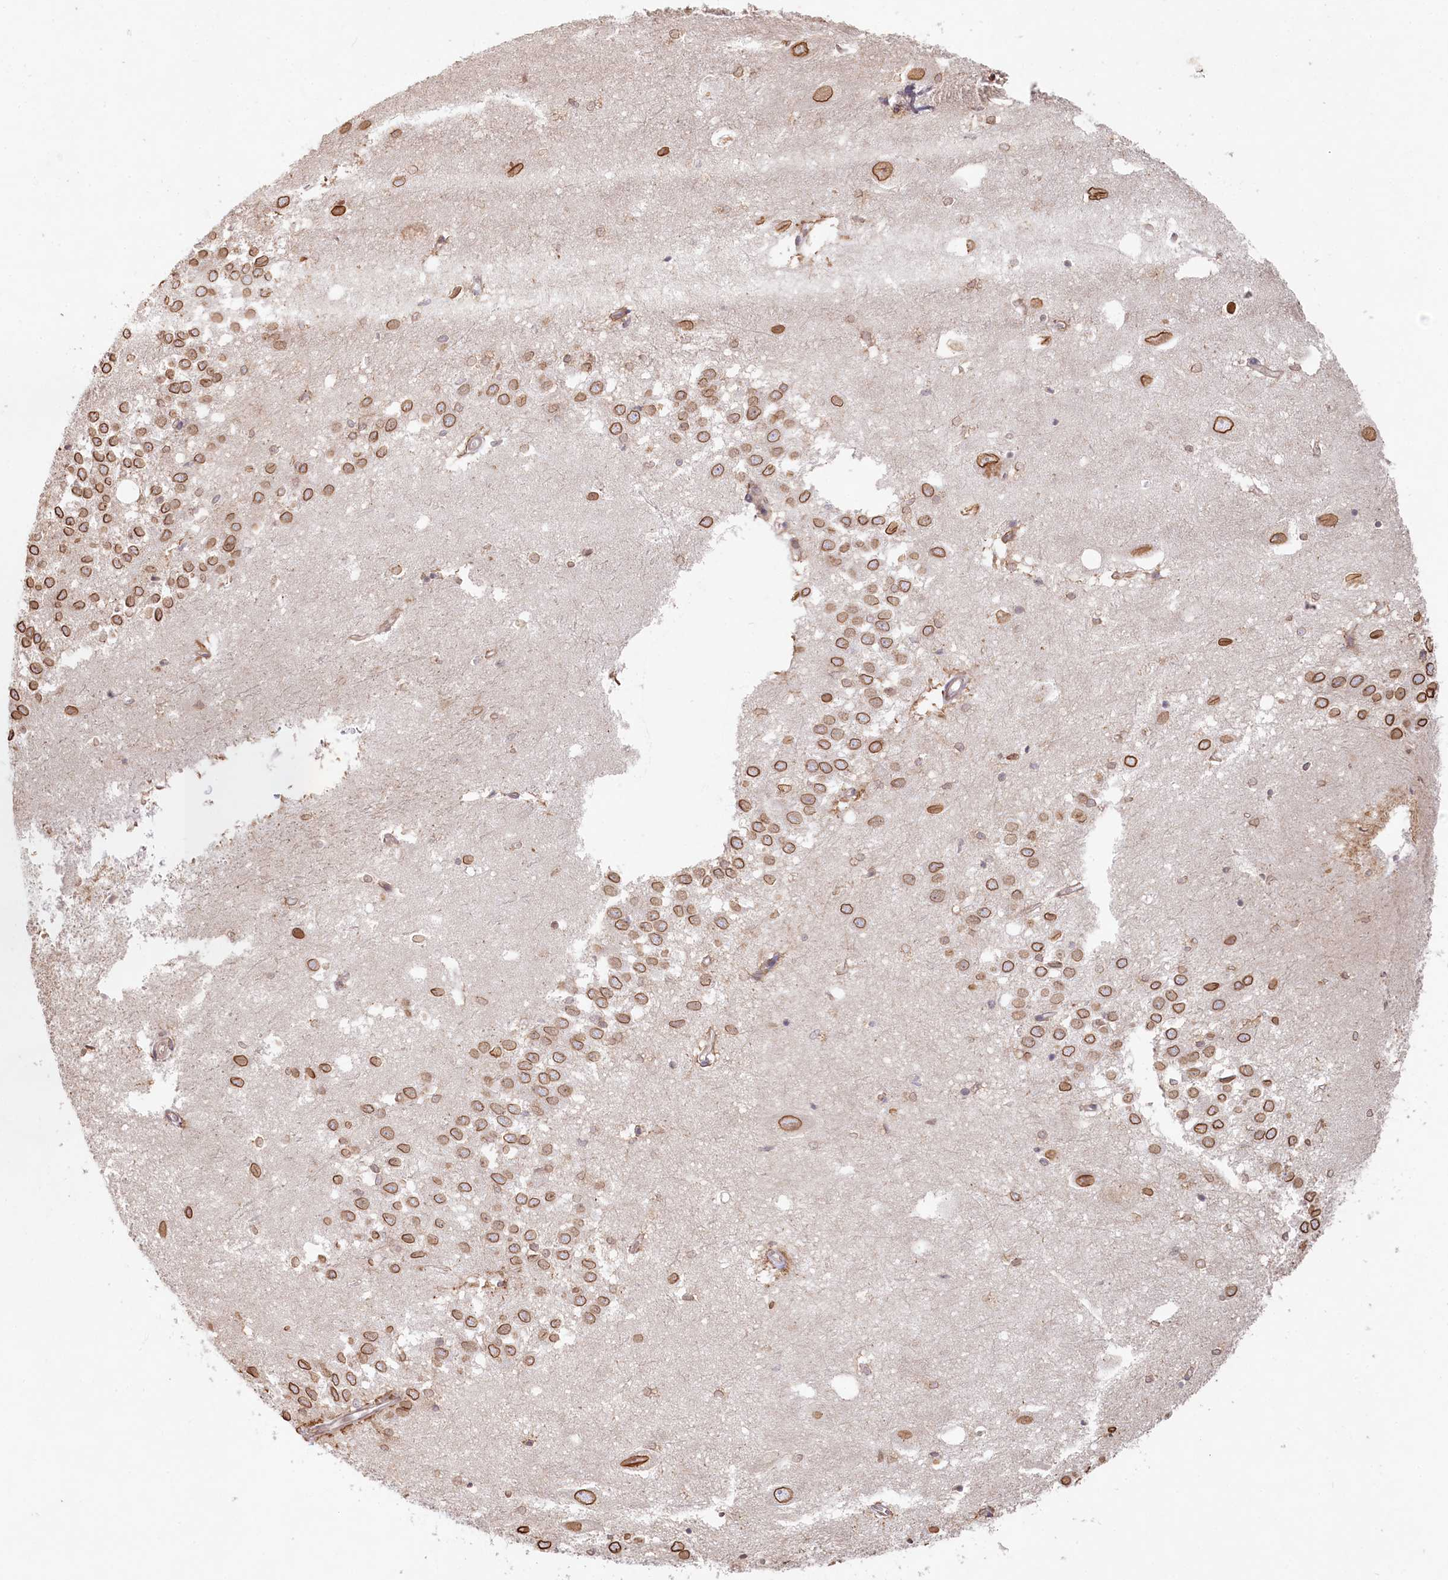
{"staining": {"intensity": "moderate", "quantity": "<25%", "location": "cytoplasmic/membranous,nuclear"}, "tissue": "hippocampus", "cell_type": "Glial cells", "image_type": "normal", "snomed": [{"axis": "morphology", "description": "Normal tissue, NOS"}, {"axis": "topography", "description": "Hippocampus"}], "caption": "About <25% of glial cells in normal hippocampus display moderate cytoplasmic/membranous,nuclear protein positivity as visualized by brown immunohistochemical staining.", "gene": "TCHP", "patient": {"sex": "female", "age": 64}}